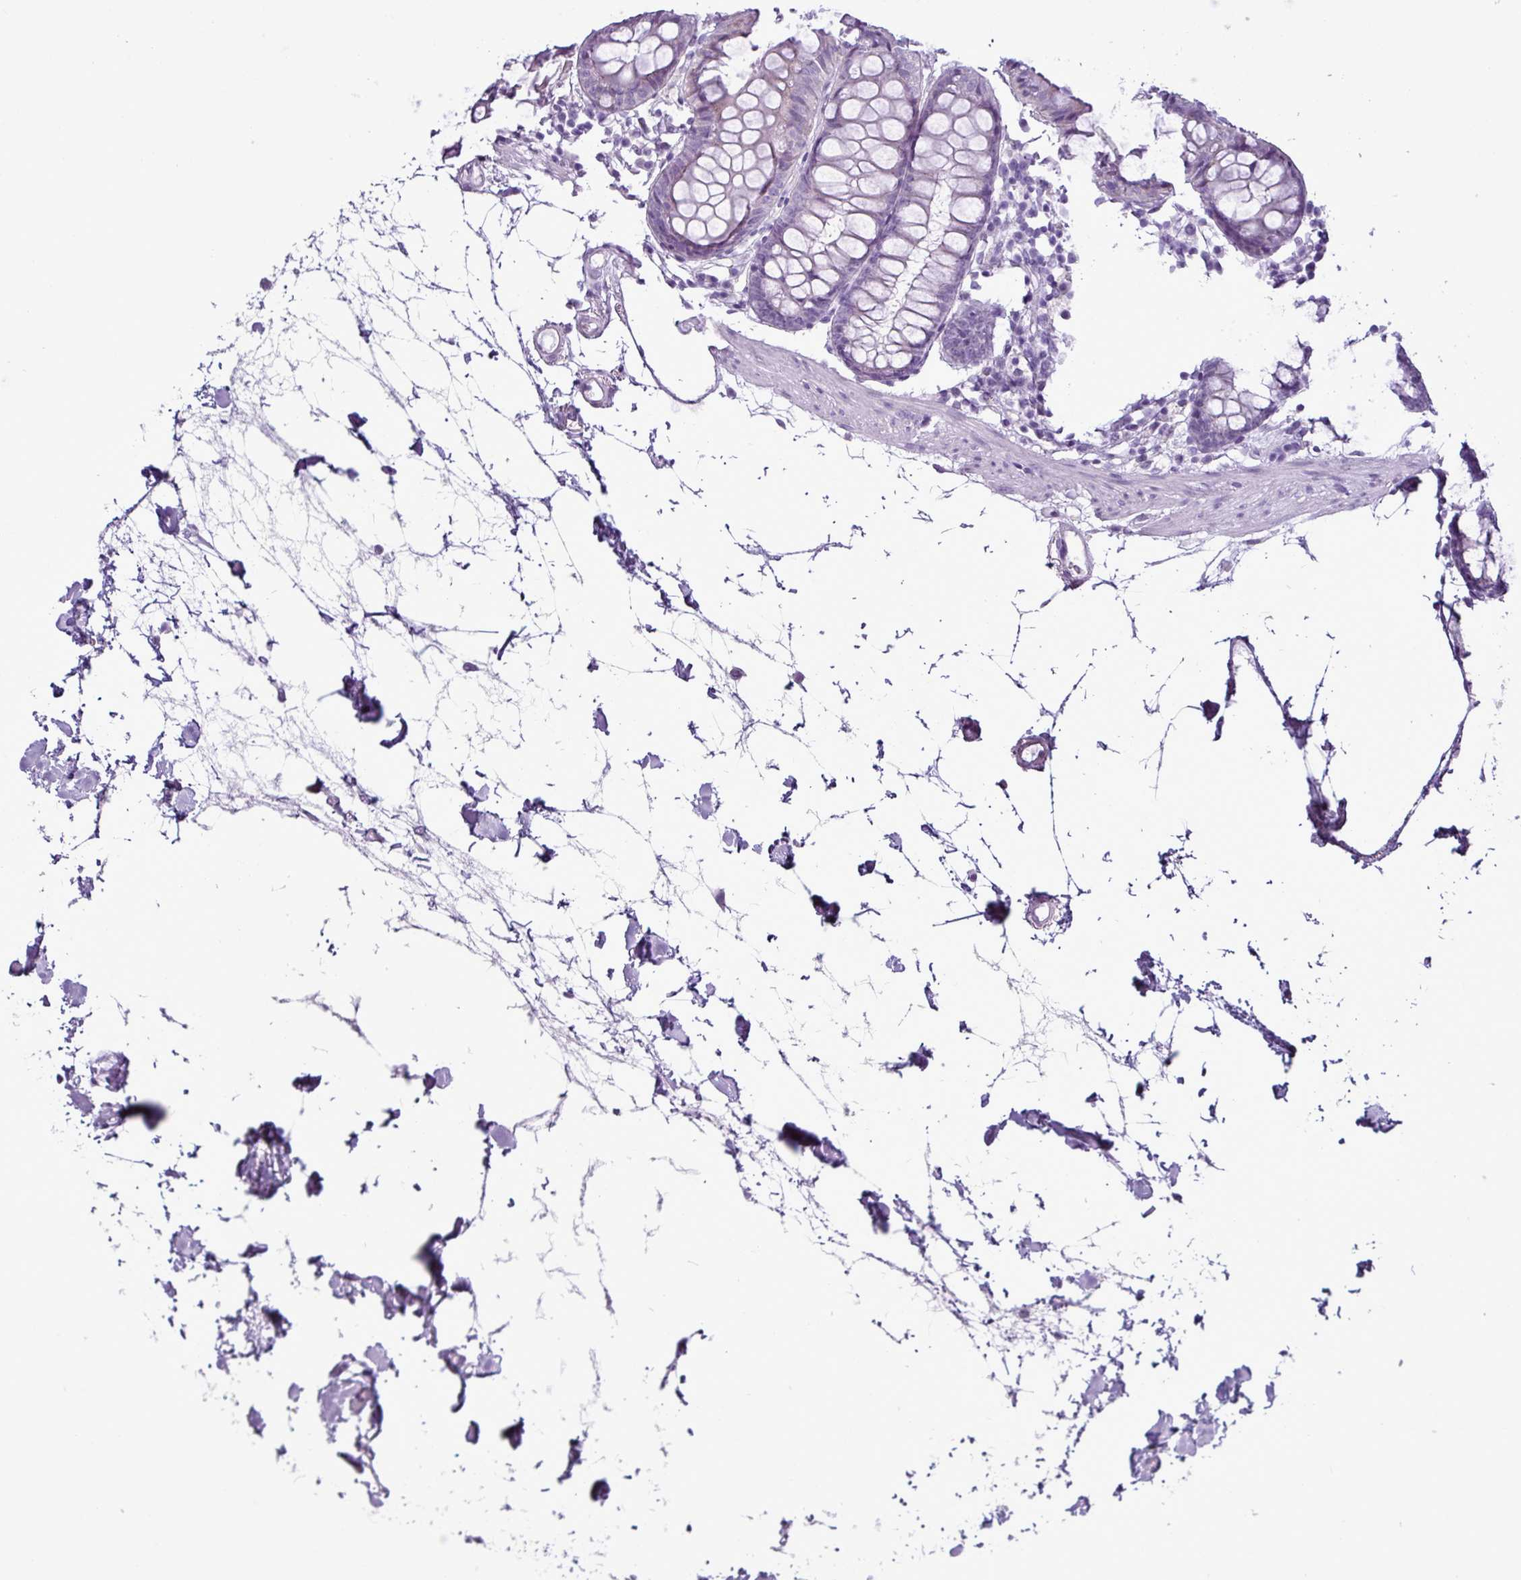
{"staining": {"intensity": "negative", "quantity": "none", "location": "none"}, "tissue": "colon", "cell_type": "Endothelial cells", "image_type": "normal", "snomed": [{"axis": "morphology", "description": "Normal tissue, NOS"}, {"axis": "topography", "description": "Colon"}], "caption": "This is a histopathology image of immunohistochemistry staining of benign colon, which shows no expression in endothelial cells.", "gene": "ALDH3A1", "patient": {"sex": "female", "age": 84}}